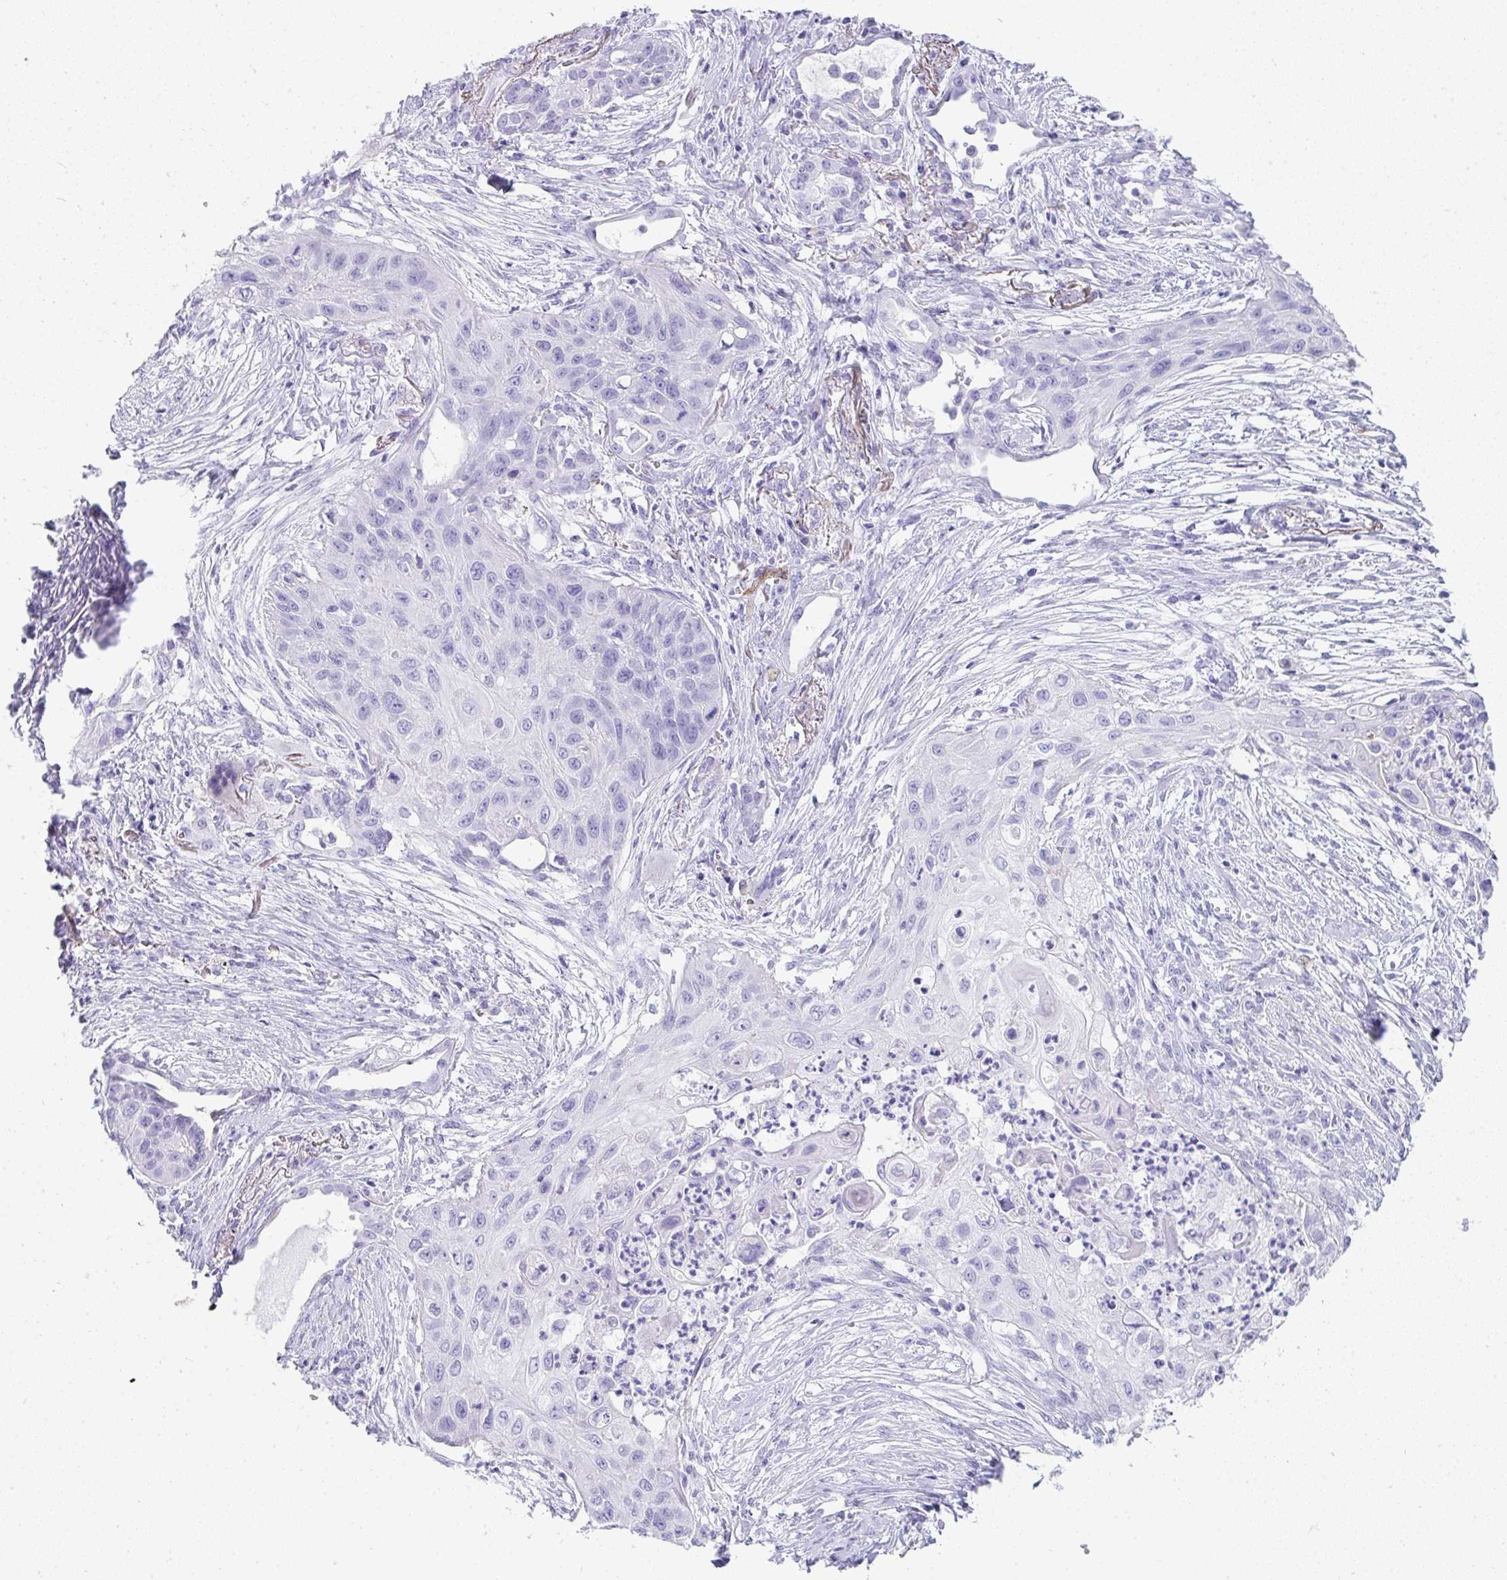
{"staining": {"intensity": "negative", "quantity": "none", "location": "none"}, "tissue": "lung cancer", "cell_type": "Tumor cells", "image_type": "cancer", "snomed": [{"axis": "morphology", "description": "Squamous cell carcinoma, NOS"}, {"axis": "topography", "description": "Lung"}], "caption": "Immunohistochemistry (IHC) histopathology image of neoplastic tissue: lung cancer stained with DAB shows no significant protein expression in tumor cells. (DAB (3,3'-diaminobenzidine) immunohistochemistry (IHC) with hematoxylin counter stain).", "gene": "PRND", "patient": {"sex": "male", "age": 71}}